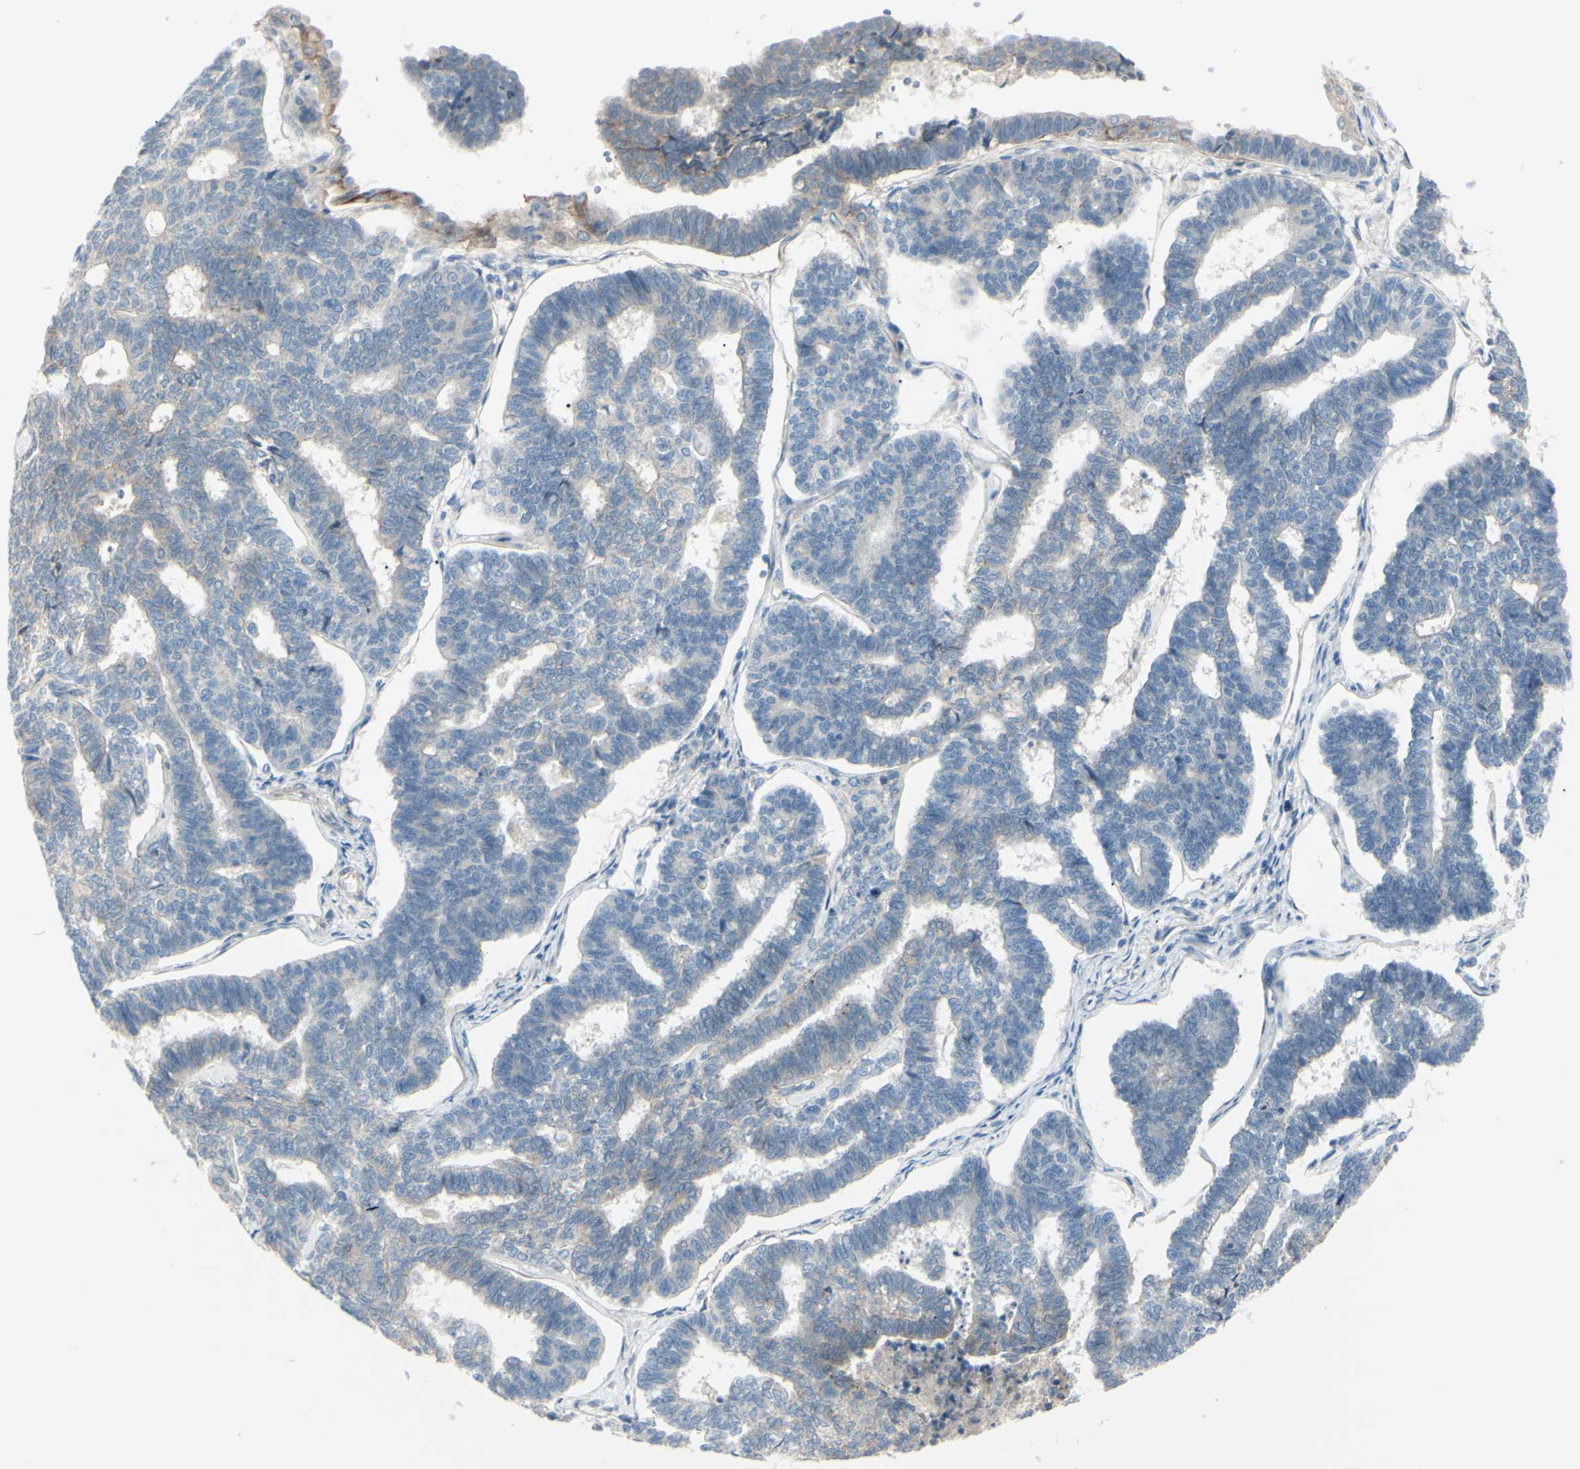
{"staining": {"intensity": "weak", "quantity": "<25%", "location": "cytoplasmic/membranous"}, "tissue": "endometrial cancer", "cell_type": "Tumor cells", "image_type": "cancer", "snomed": [{"axis": "morphology", "description": "Adenocarcinoma, NOS"}, {"axis": "topography", "description": "Endometrium"}], "caption": "A micrograph of adenocarcinoma (endometrial) stained for a protein exhibits no brown staining in tumor cells.", "gene": "LRRK1", "patient": {"sex": "female", "age": 70}}